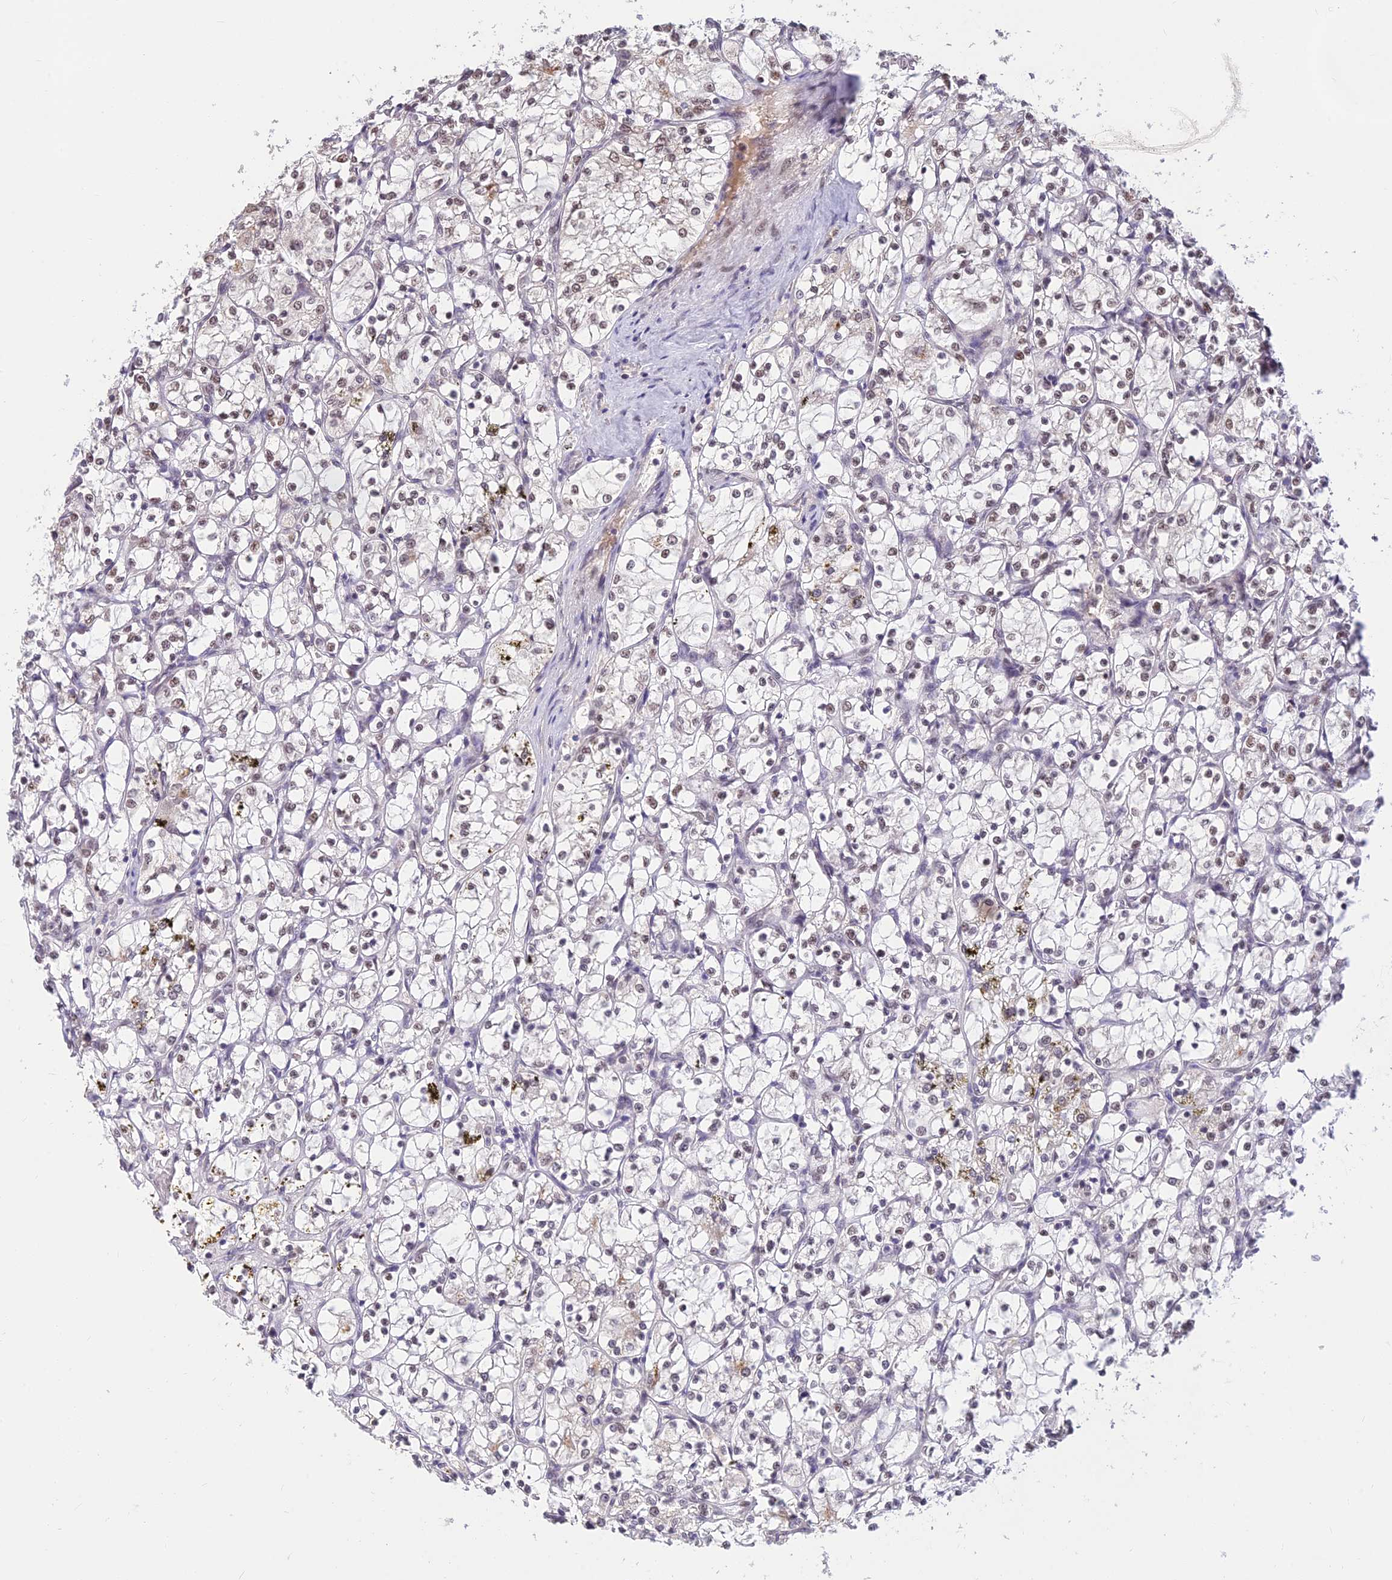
{"staining": {"intensity": "weak", "quantity": "<25%", "location": "nuclear"}, "tissue": "renal cancer", "cell_type": "Tumor cells", "image_type": "cancer", "snomed": [{"axis": "morphology", "description": "Adenocarcinoma, NOS"}, {"axis": "topography", "description": "Kidney"}], "caption": "Tumor cells are negative for protein expression in human renal adenocarcinoma.", "gene": "POLR1G", "patient": {"sex": "female", "age": 69}}